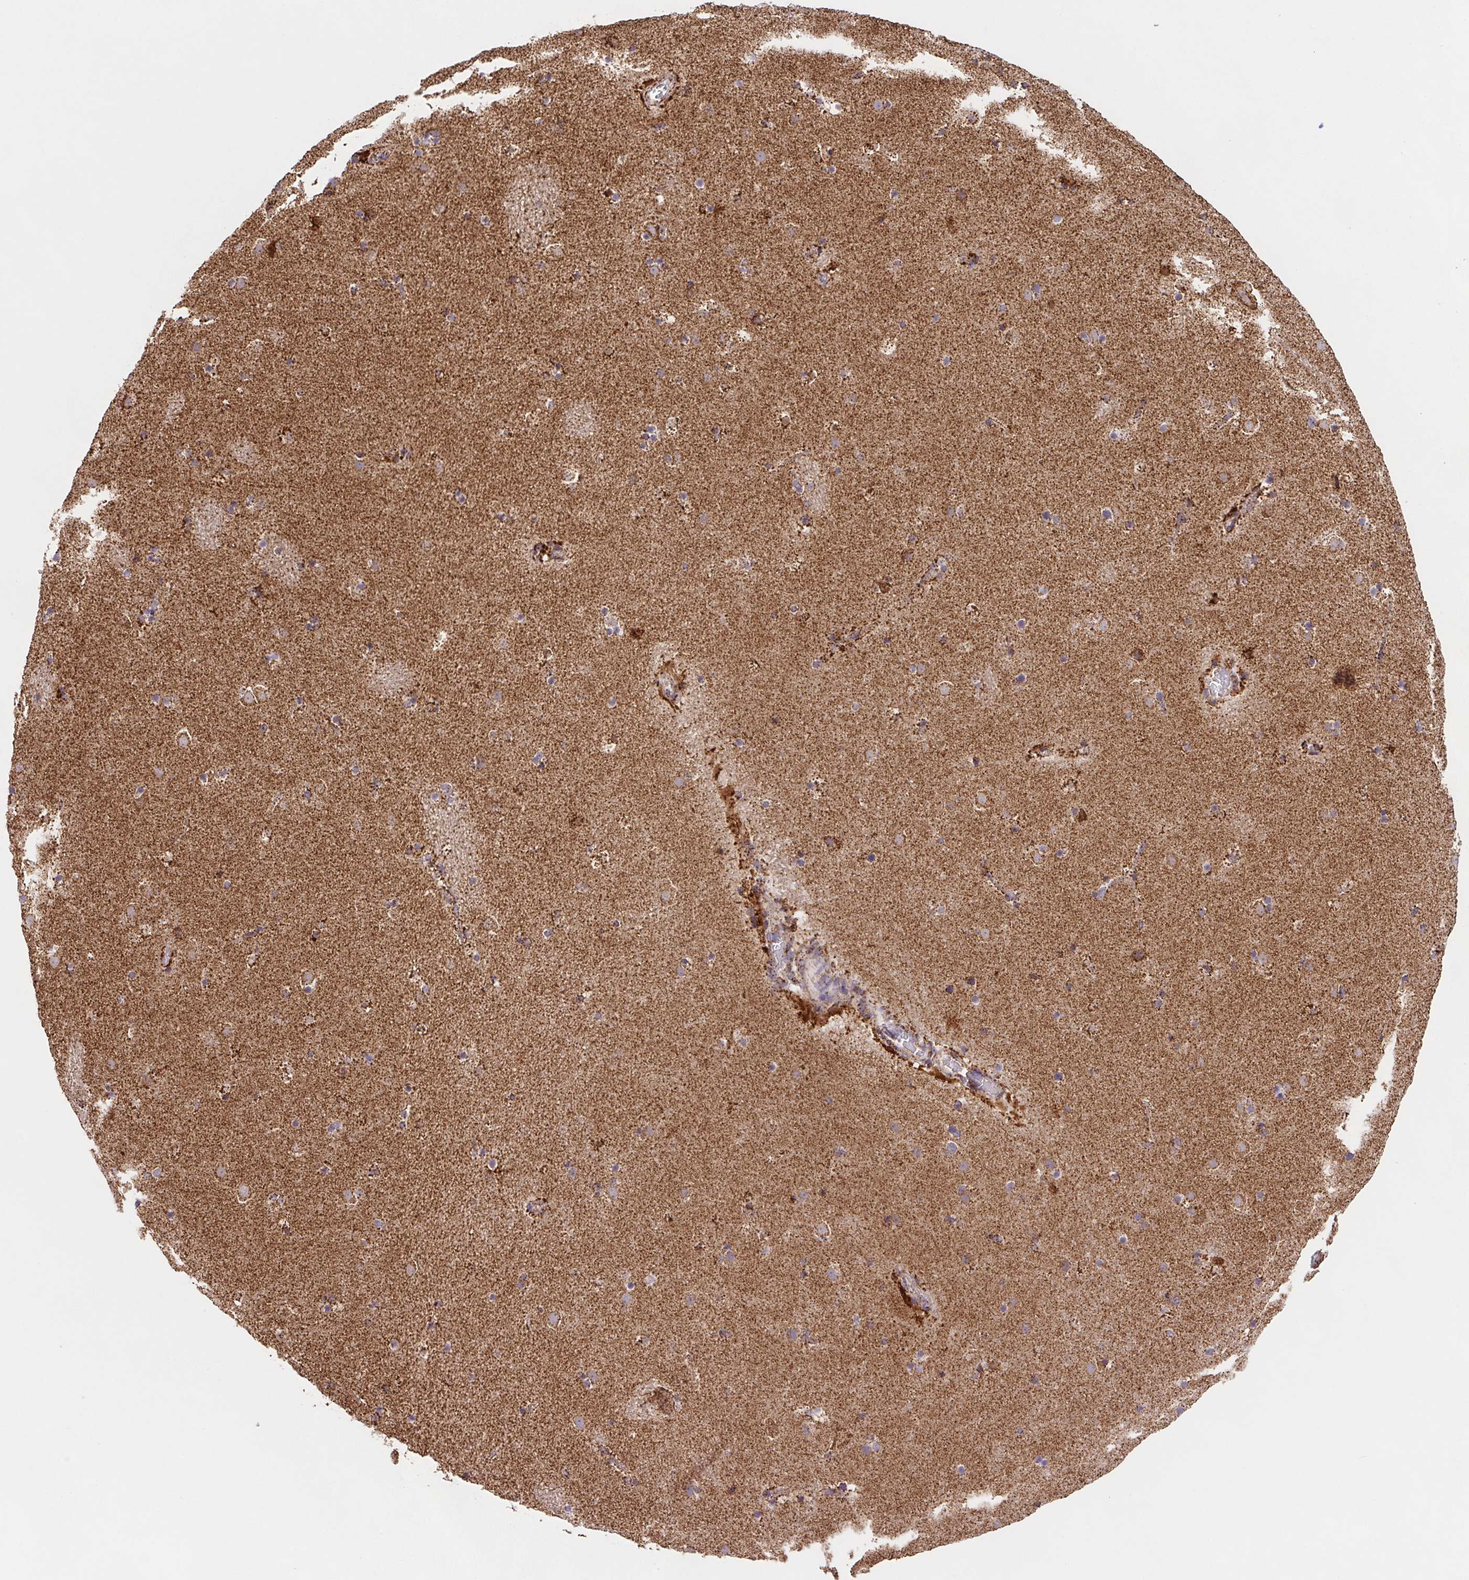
{"staining": {"intensity": "moderate", "quantity": "<25%", "location": "cytoplasmic/membranous"}, "tissue": "caudate", "cell_type": "Glial cells", "image_type": "normal", "snomed": [{"axis": "morphology", "description": "Normal tissue, NOS"}, {"axis": "topography", "description": "Lateral ventricle wall"}], "caption": "IHC histopathology image of benign caudate: caudate stained using immunohistochemistry (IHC) demonstrates low levels of moderate protein expression localized specifically in the cytoplasmic/membranous of glial cells, appearing as a cytoplasmic/membranous brown color.", "gene": "NIPSNAP2", "patient": {"sex": "male", "age": 37}}